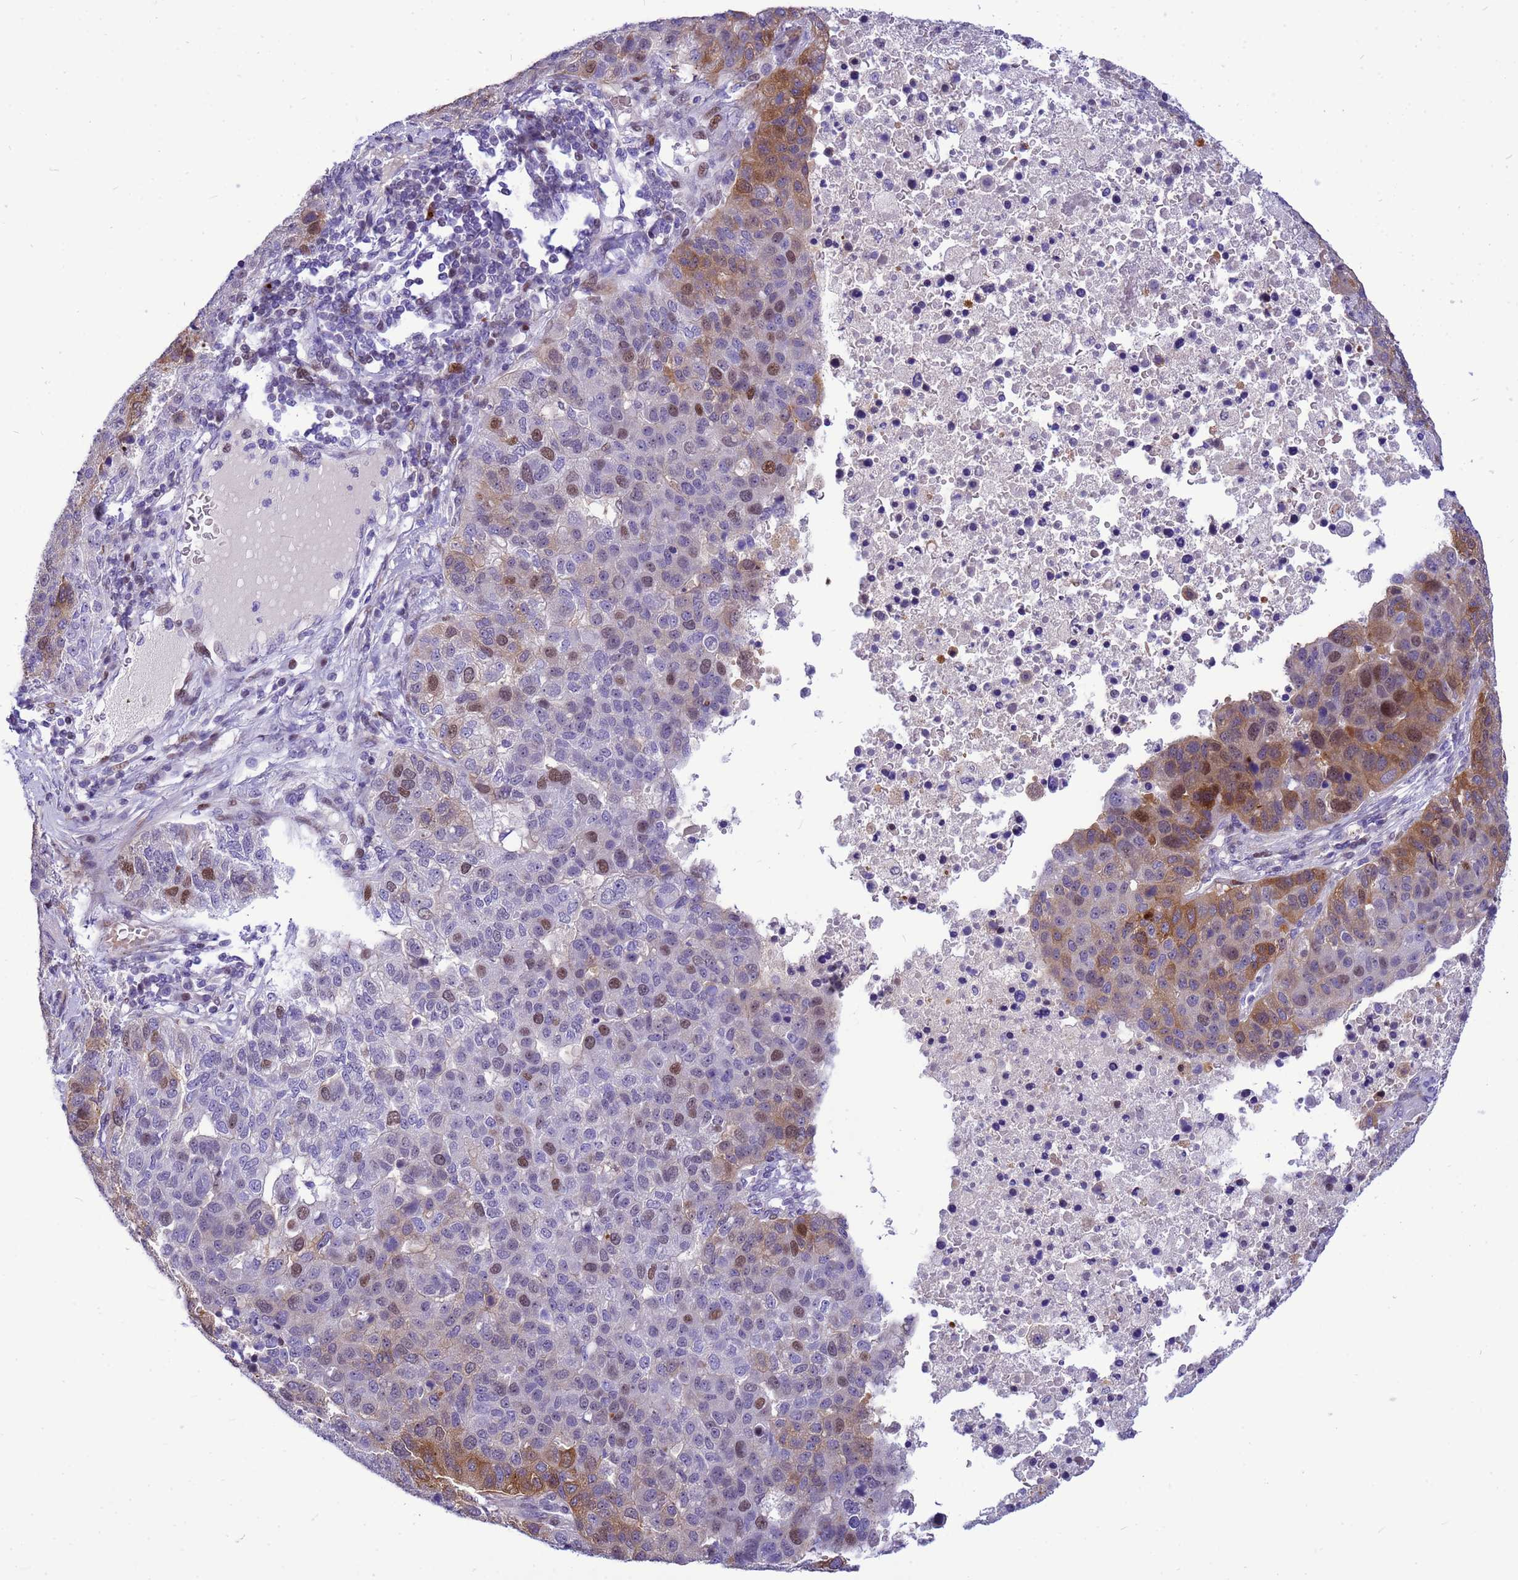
{"staining": {"intensity": "moderate", "quantity": "25%-75%", "location": "cytoplasmic/membranous,nuclear"}, "tissue": "pancreatic cancer", "cell_type": "Tumor cells", "image_type": "cancer", "snomed": [{"axis": "morphology", "description": "Adenocarcinoma, NOS"}, {"axis": "topography", "description": "Pancreas"}], "caption": "High-power microscopy captured an immunohistochemistry (IHC) micrograph of pancreatic adenocarcinoma, revealing moderate cytoplasmic/membranous and nuclear positivity in approximately 25%-75% of tumor cells. The protein of interest is shown in brown color, while the nuclei are stained blue.", "gene": "ADAMTS7", "patient": {"sex": "female", "age": 61}}